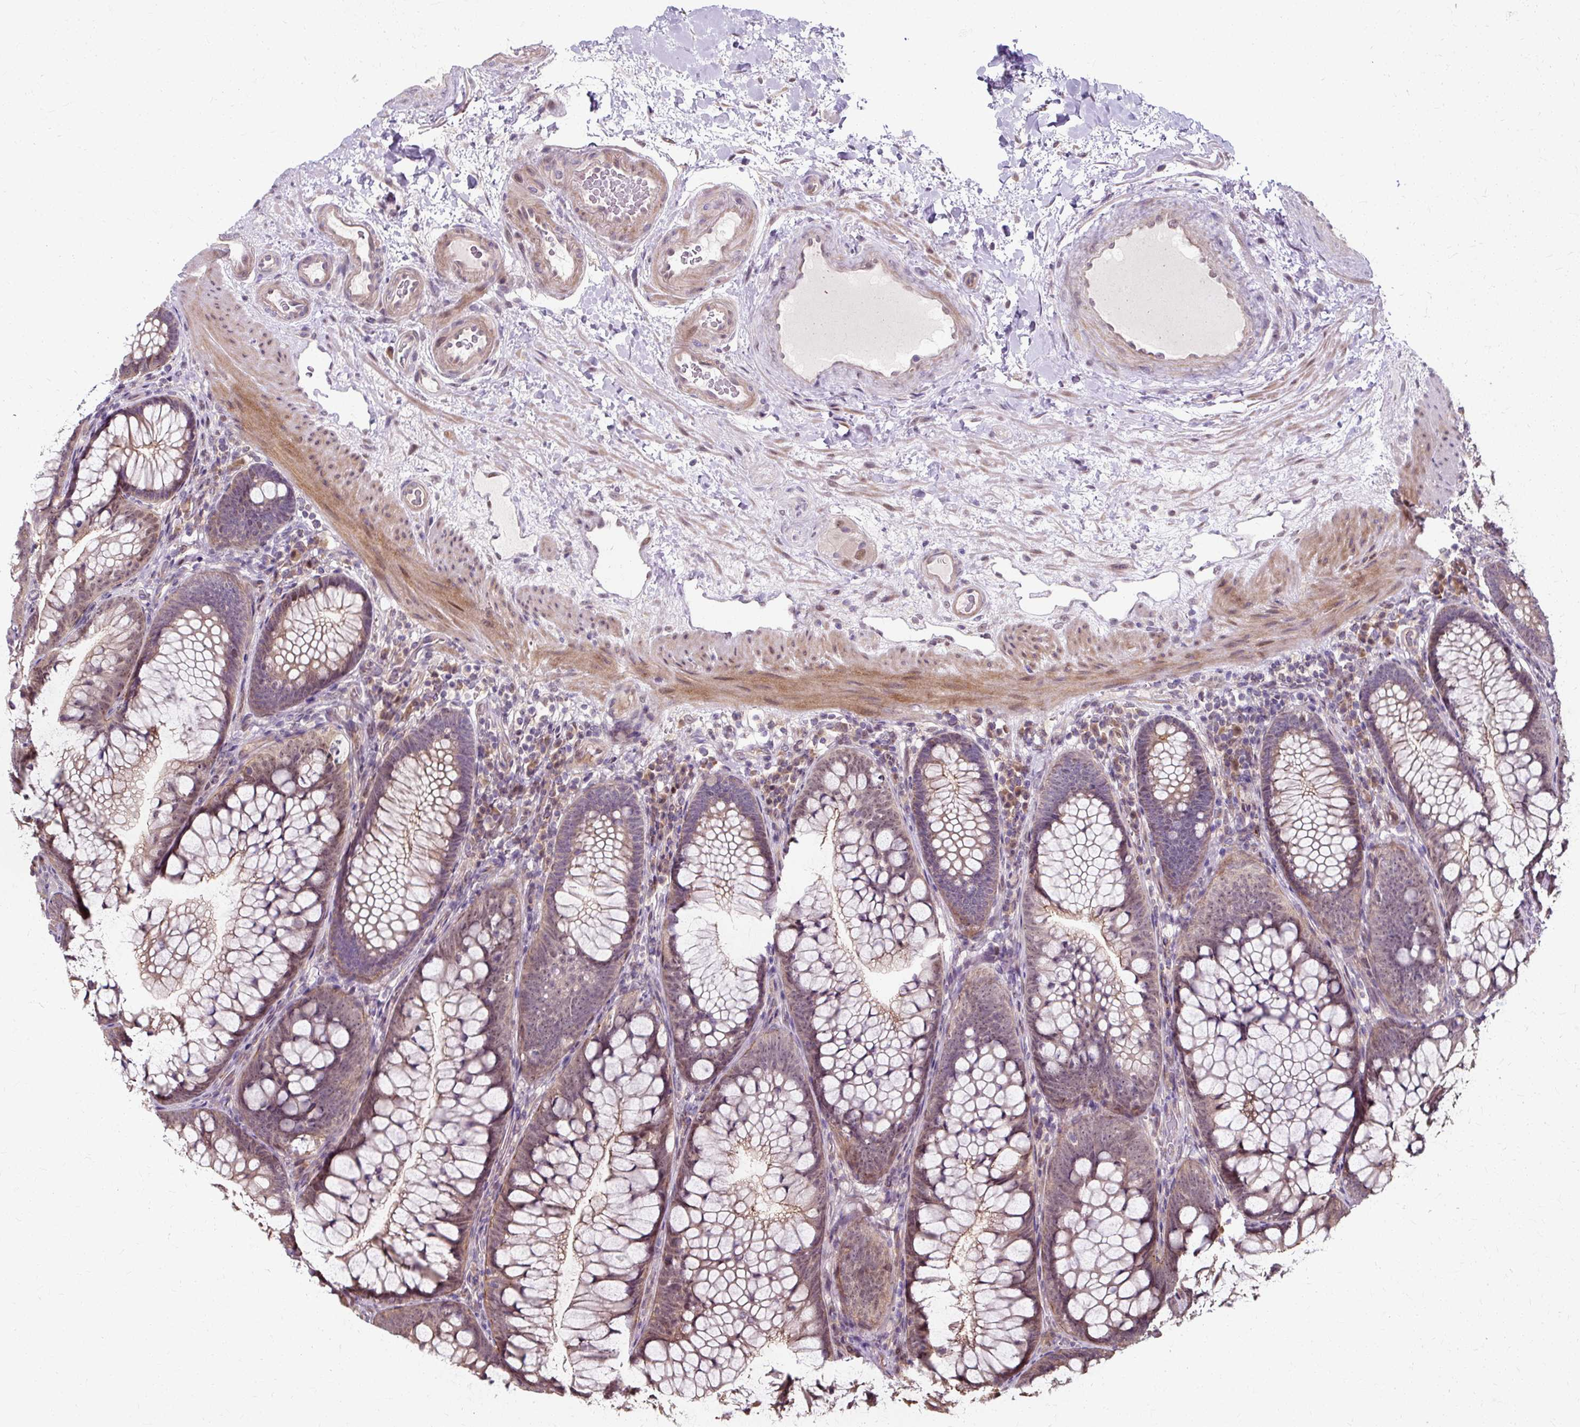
{"staining": {"intensity": "moderate", "quantity": ">75%", "location": "cytoplasmic/membranous"}, "tissue": "colon", "cell_type": "Endothelial cells", "image_type": "normal", "snomed": [{"axis": "morphology", "description": "Normal tissue, NOS"}, {"axis": "morphology", "description": "Adenoma, NOS"}, {"axis": "topography", "description": "Soft tissue"}, {"axis": "topography", "description": "Colon"}], "caption": "A high-resolution histopathology image shows immunohistochemistry staining of benign colon, which exhibits moderate cytoplasmic/membranous expression in approximately >75% of endothelial cells.", "gene": "ZNF555", "patient": {"sex": "male", "age": 47}}